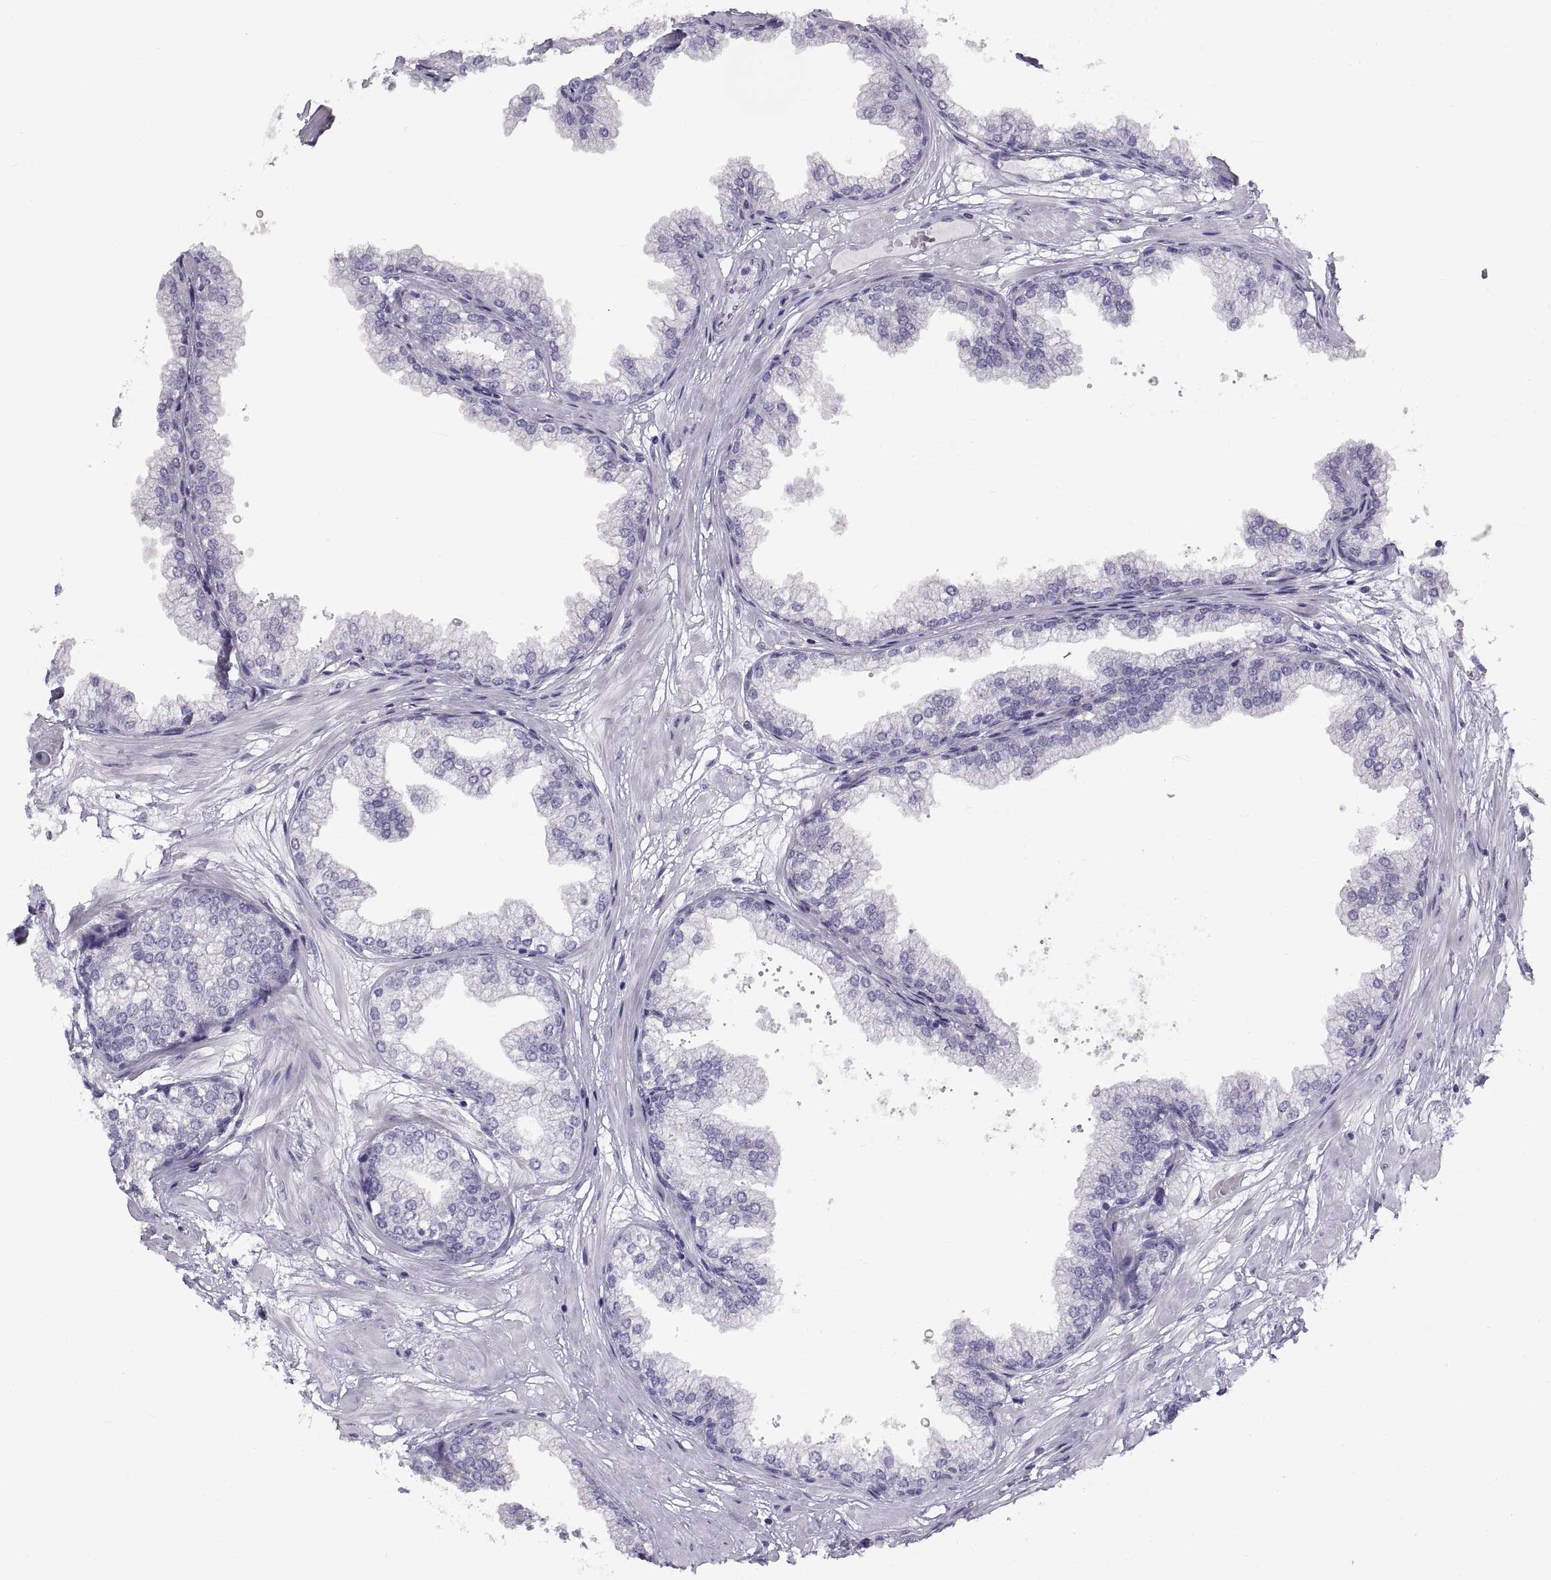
{"staining": {"intensity": "negative", "quantity": "none", "location": "none"}, "tissue": "prostate", "cell_type": "Glandular cells", "image_type": "normal", "snomed": [{"axis": "morphology", "description": "Normal tissue, NOS"}, {"axis": "topography", "description": "Prostate"}], "caption": "Immunohistochemistry image of unremarkable human prostate stained for a protein (brown), which reveals no expression in glandular cells.", "gene": "CRYBB3", "patient": {"sex": "male", "age": 37}}